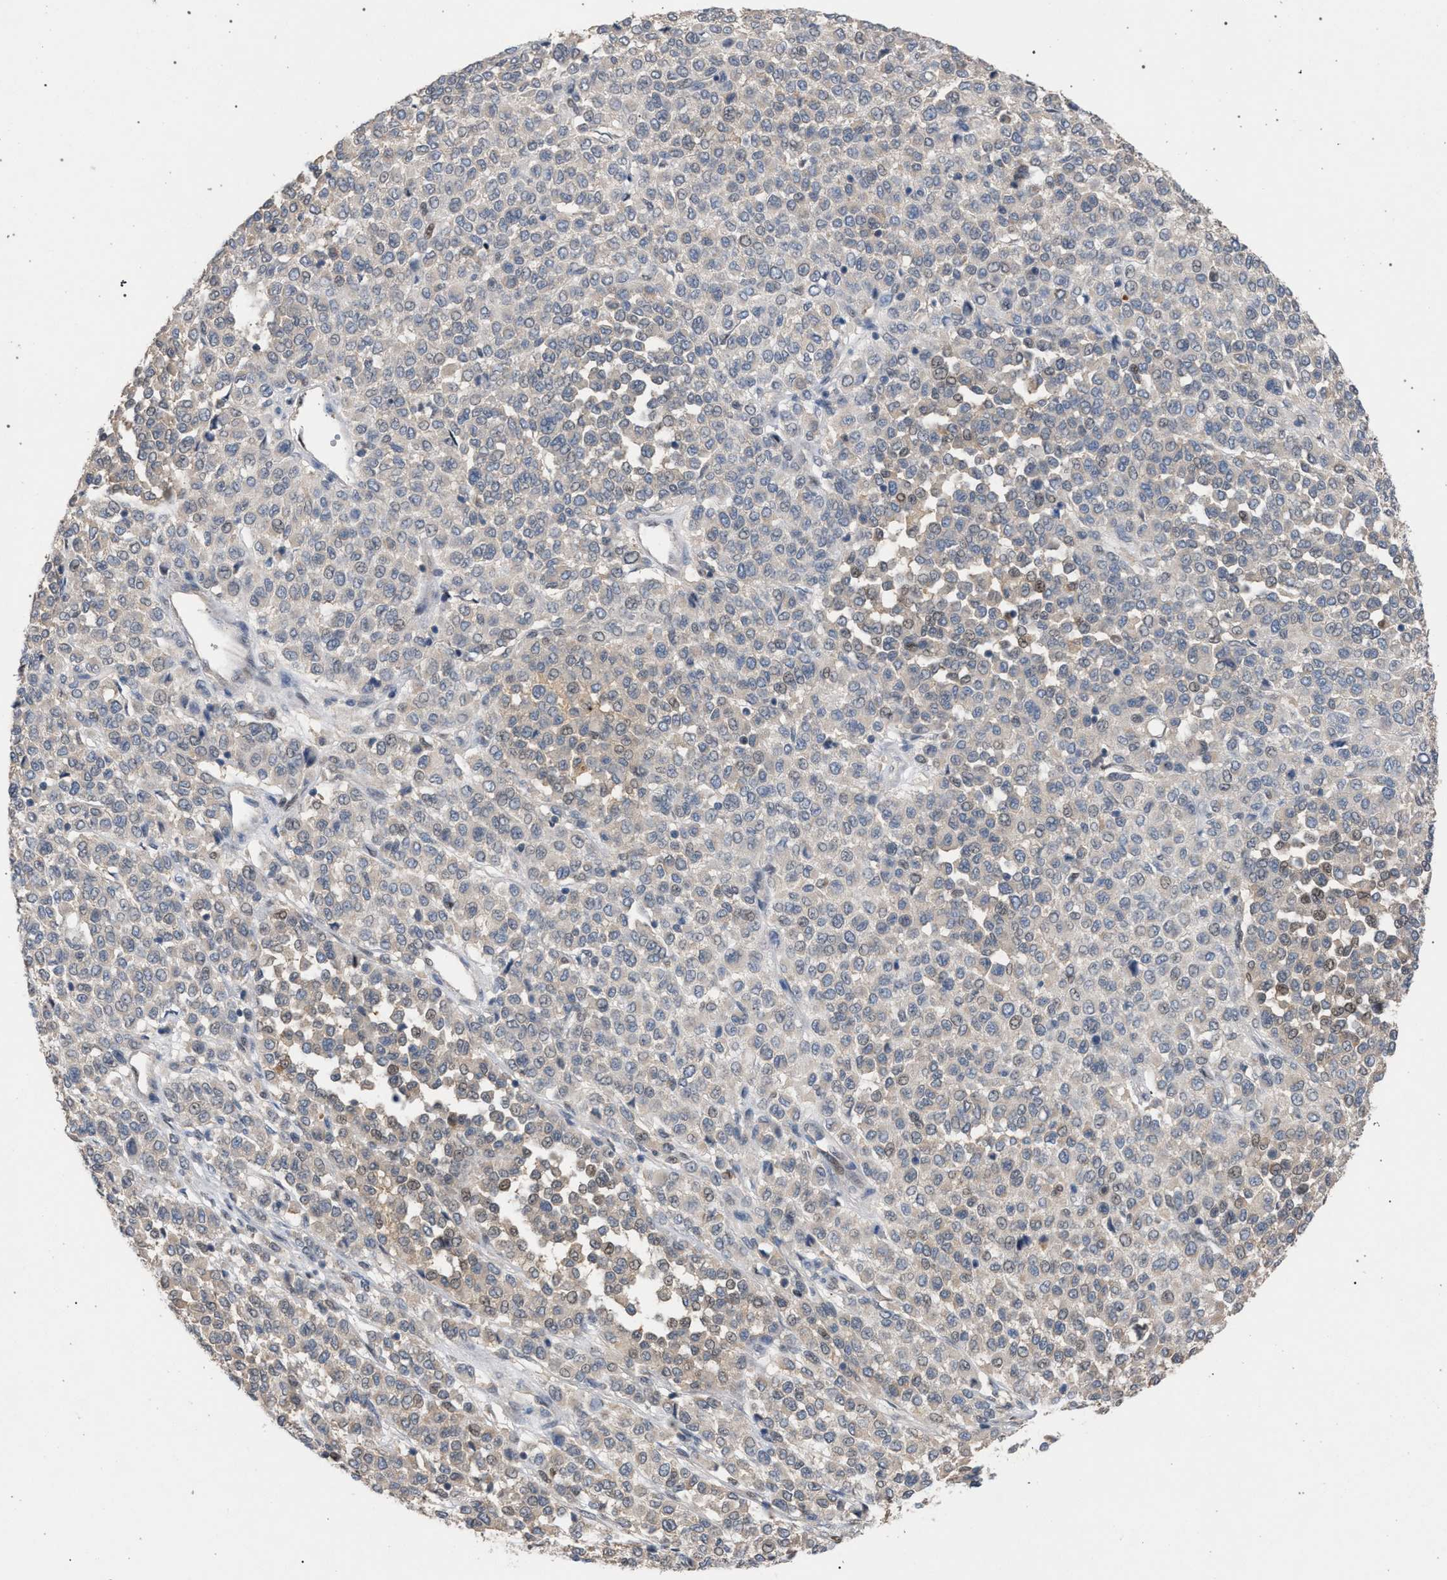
{"staining": {"intensity": "weak", "quantity": "<25%", "location": "cytoplasmic/membranous"}, "tissue": "melanoma", "cell_type": "Tumor cells", "image_type": "cancer", "snomed": [{"axis": "morphology", "description": "Malignant melanoma, Metastatic site"}, {"axis": "topography", "description": "Pancreas"}], "caption": "Tumor cells show no significant protein expression in melanoma.", "gene": "TECPR1", "patient": {"sex": "female", "age": 30}}